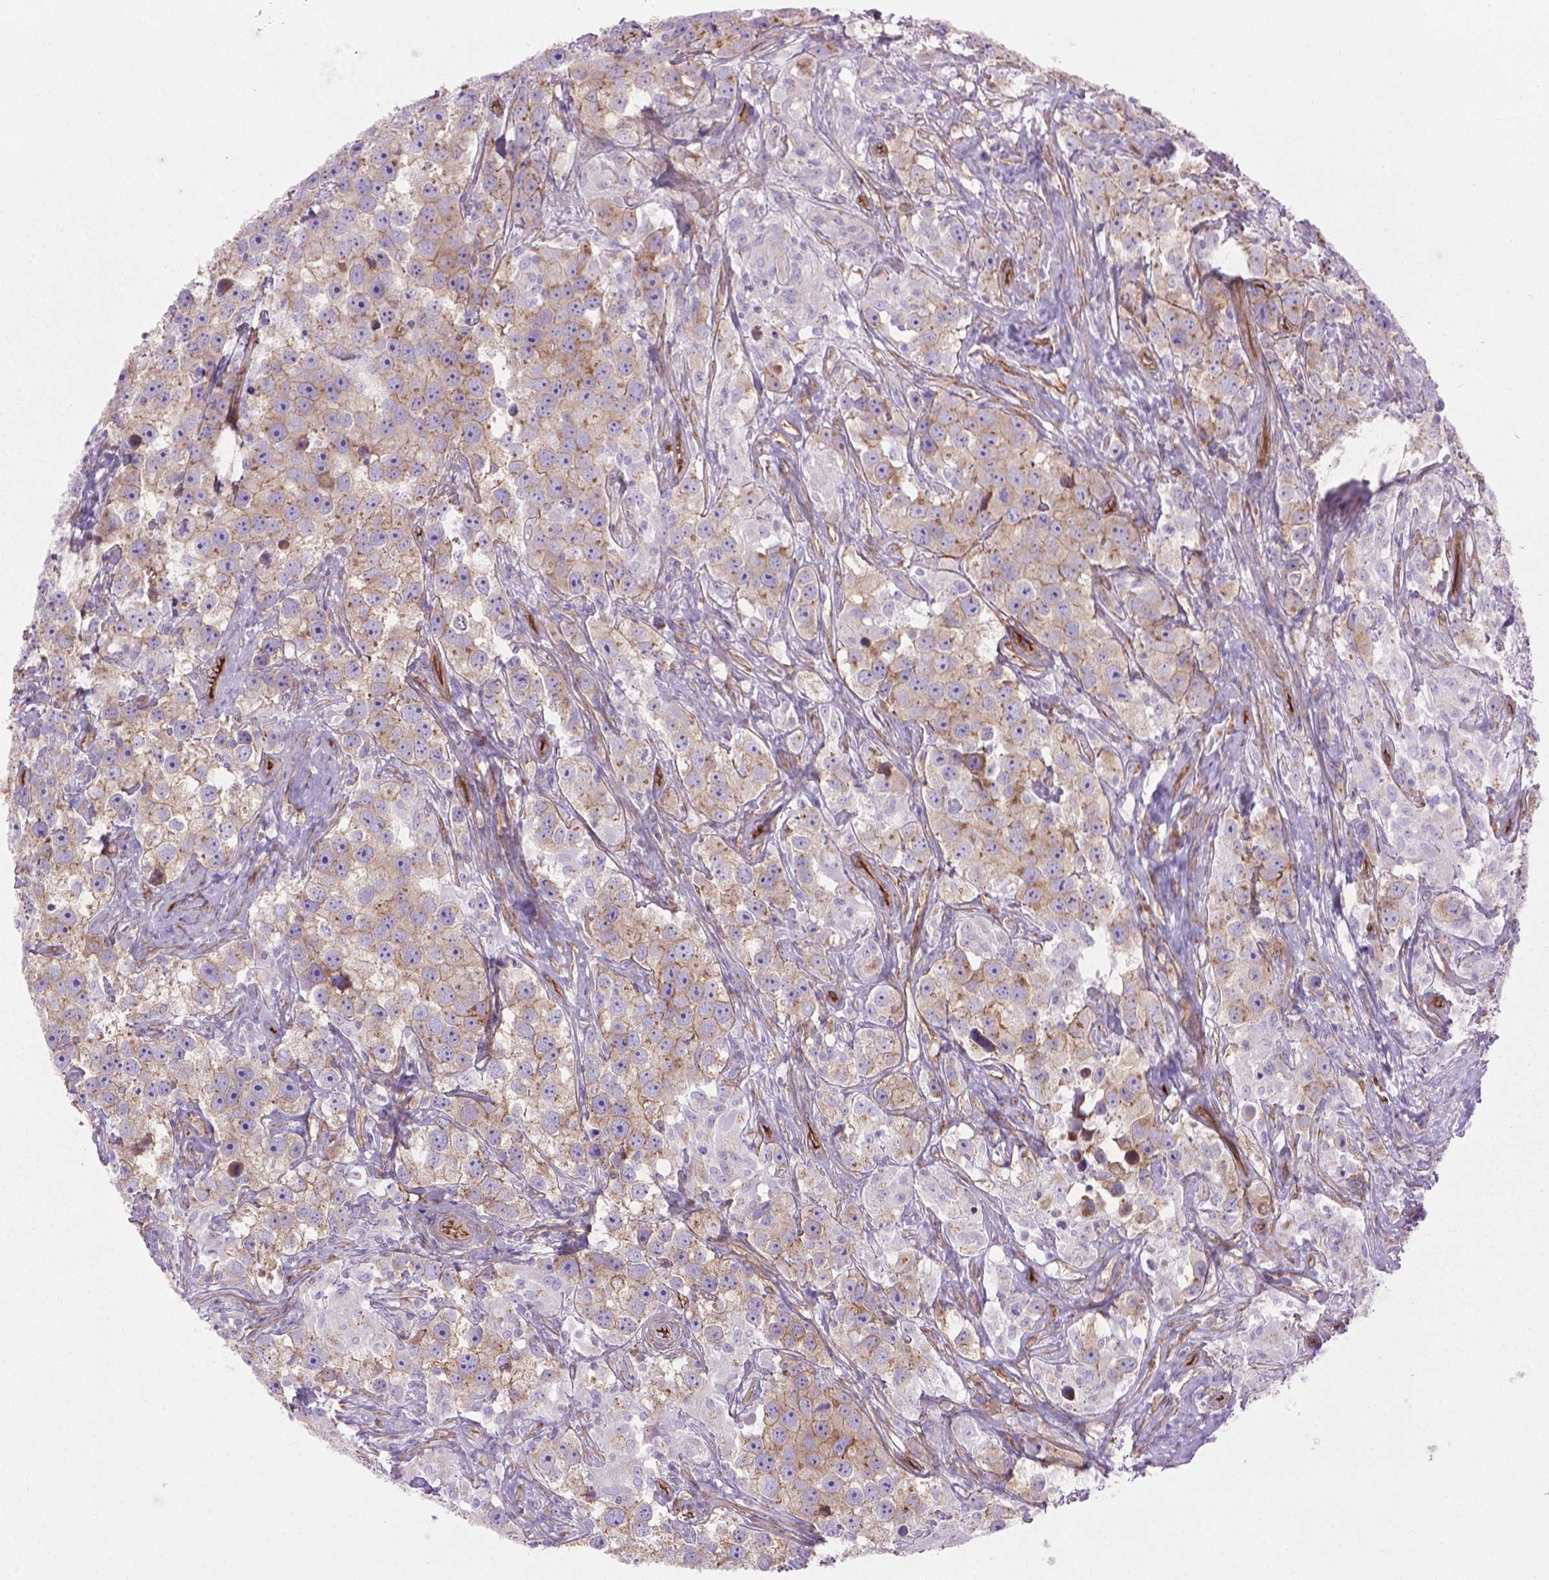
{"staining": {"intensity": "weak", "quantity": "25%-75%", "location": "cytoplasmic/membranous"}, "tissue": "testis cancer", "cell_type": "Tumor cells", "image_type": "cancer", "snomed": [{"axis": "morphology", "description": "Seminoma, NOS"}, {"axis": "topography", "description": "Testis"}], "caption": "Immunohistochemistry (IHC) (DAB) staining of human testis seminoma exhibits weak cytoplasmic/membranous protein positivity in approximately 25%-75% of tumor cells. The staining is performed using DAB brown chromogen to label protein expression. The nuclei are counter-stained blue using hematoxylin.", "gene": "TENT5A", "patient": {"sex": "male", "age": 49}}